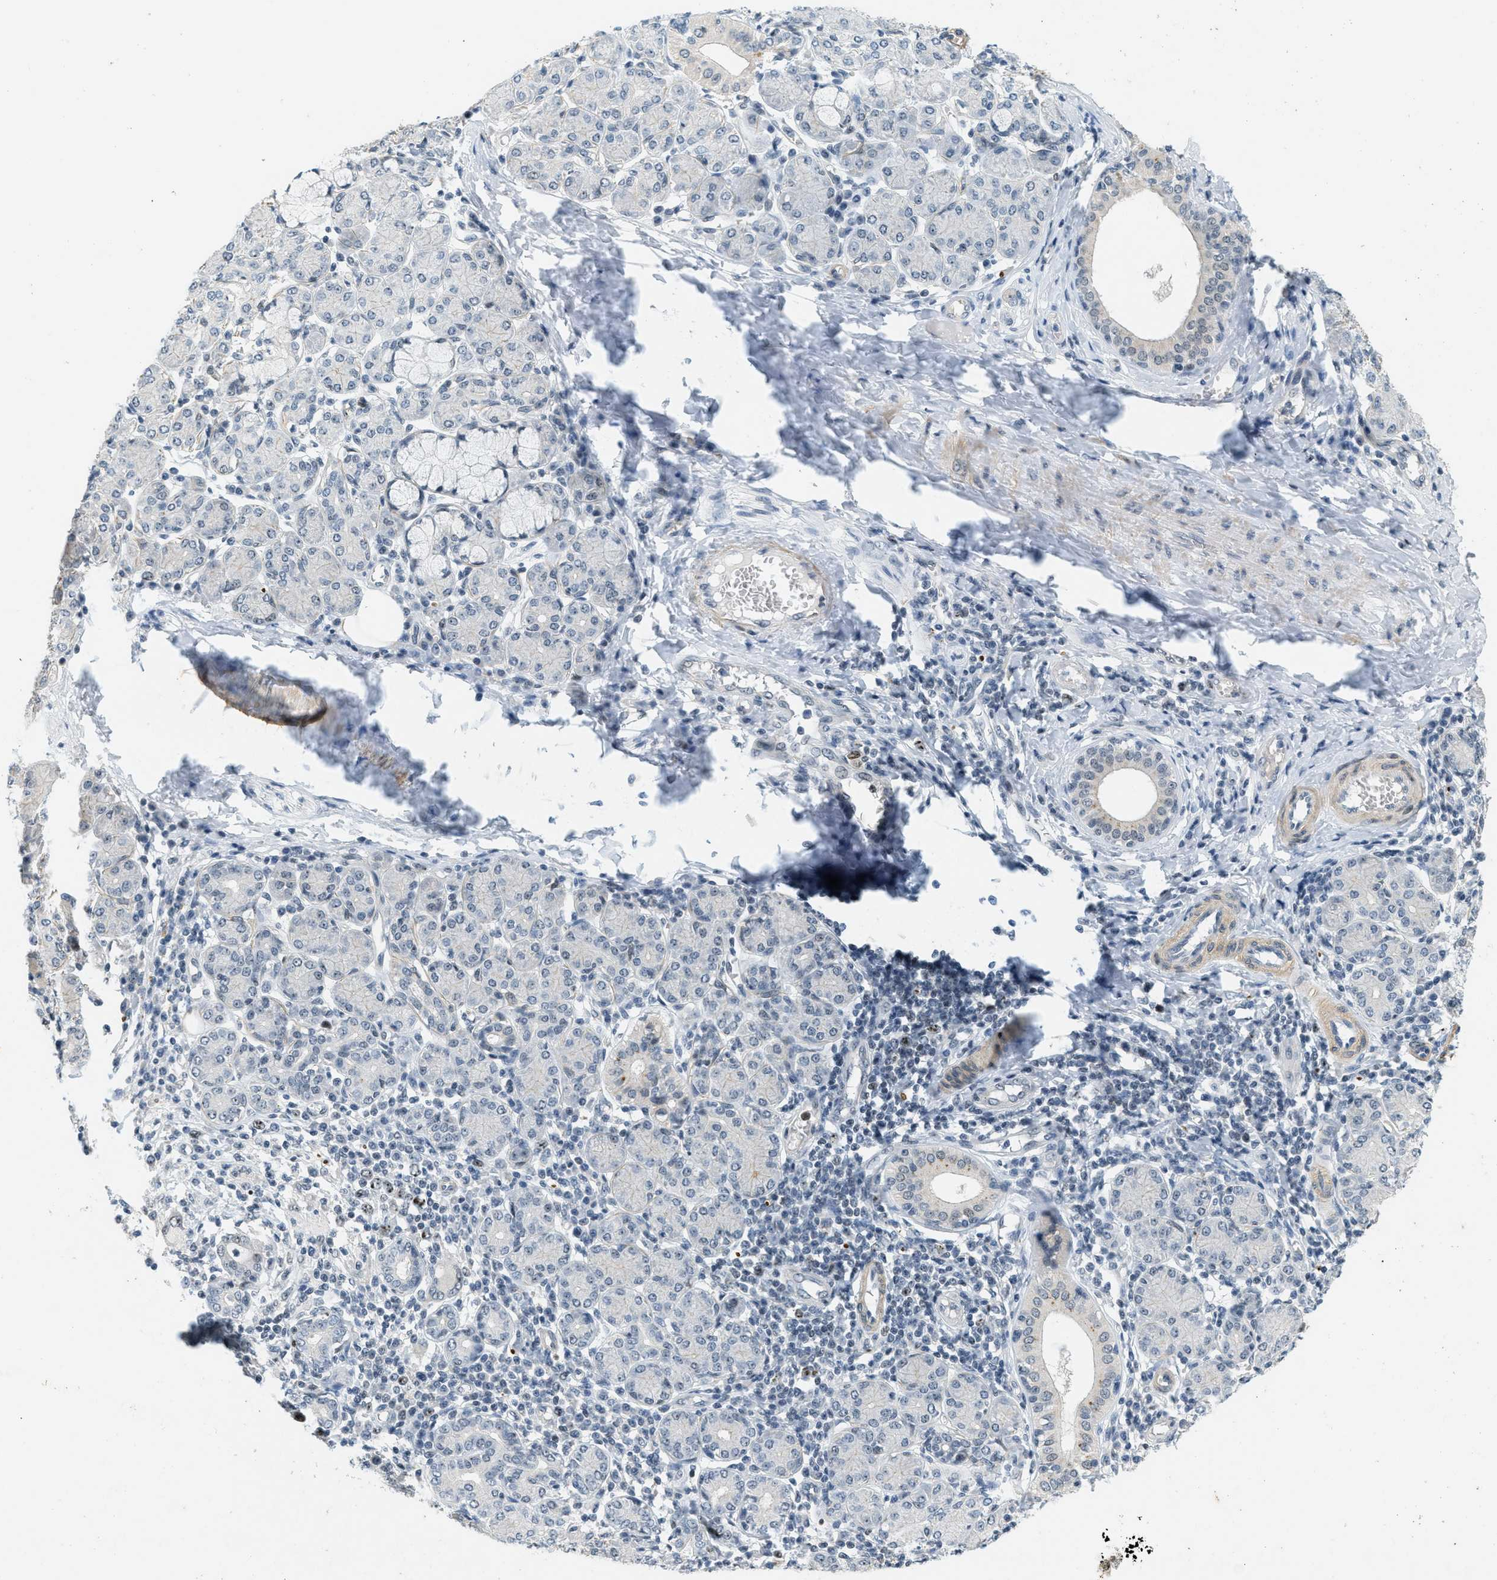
{"staining": {"intensity": "moderate", "quantity": "<25%", "location": "cytoplasmic/membranous"}, "tissue": "salivary gland", "cell_type": "Glandular cells", "image_type": "normal", "snomed": [{"axis": "morphology", "description": "Normal tissue, NOS"}, {"axis": "morphology", "description": "Inflammation, NOS"}, {"axis": "topography", "description": "Lymph node"}, {"axis": "topography", "description": "Salivary gland"}], "caption": "Human salivary gland stained for a protein (brown) exhibits moderate cytoplasmic/membranous positive expression in about <25% of glandular cells.", "gene": "DDX47", "patient": {"sex": "male", "age": 3}}